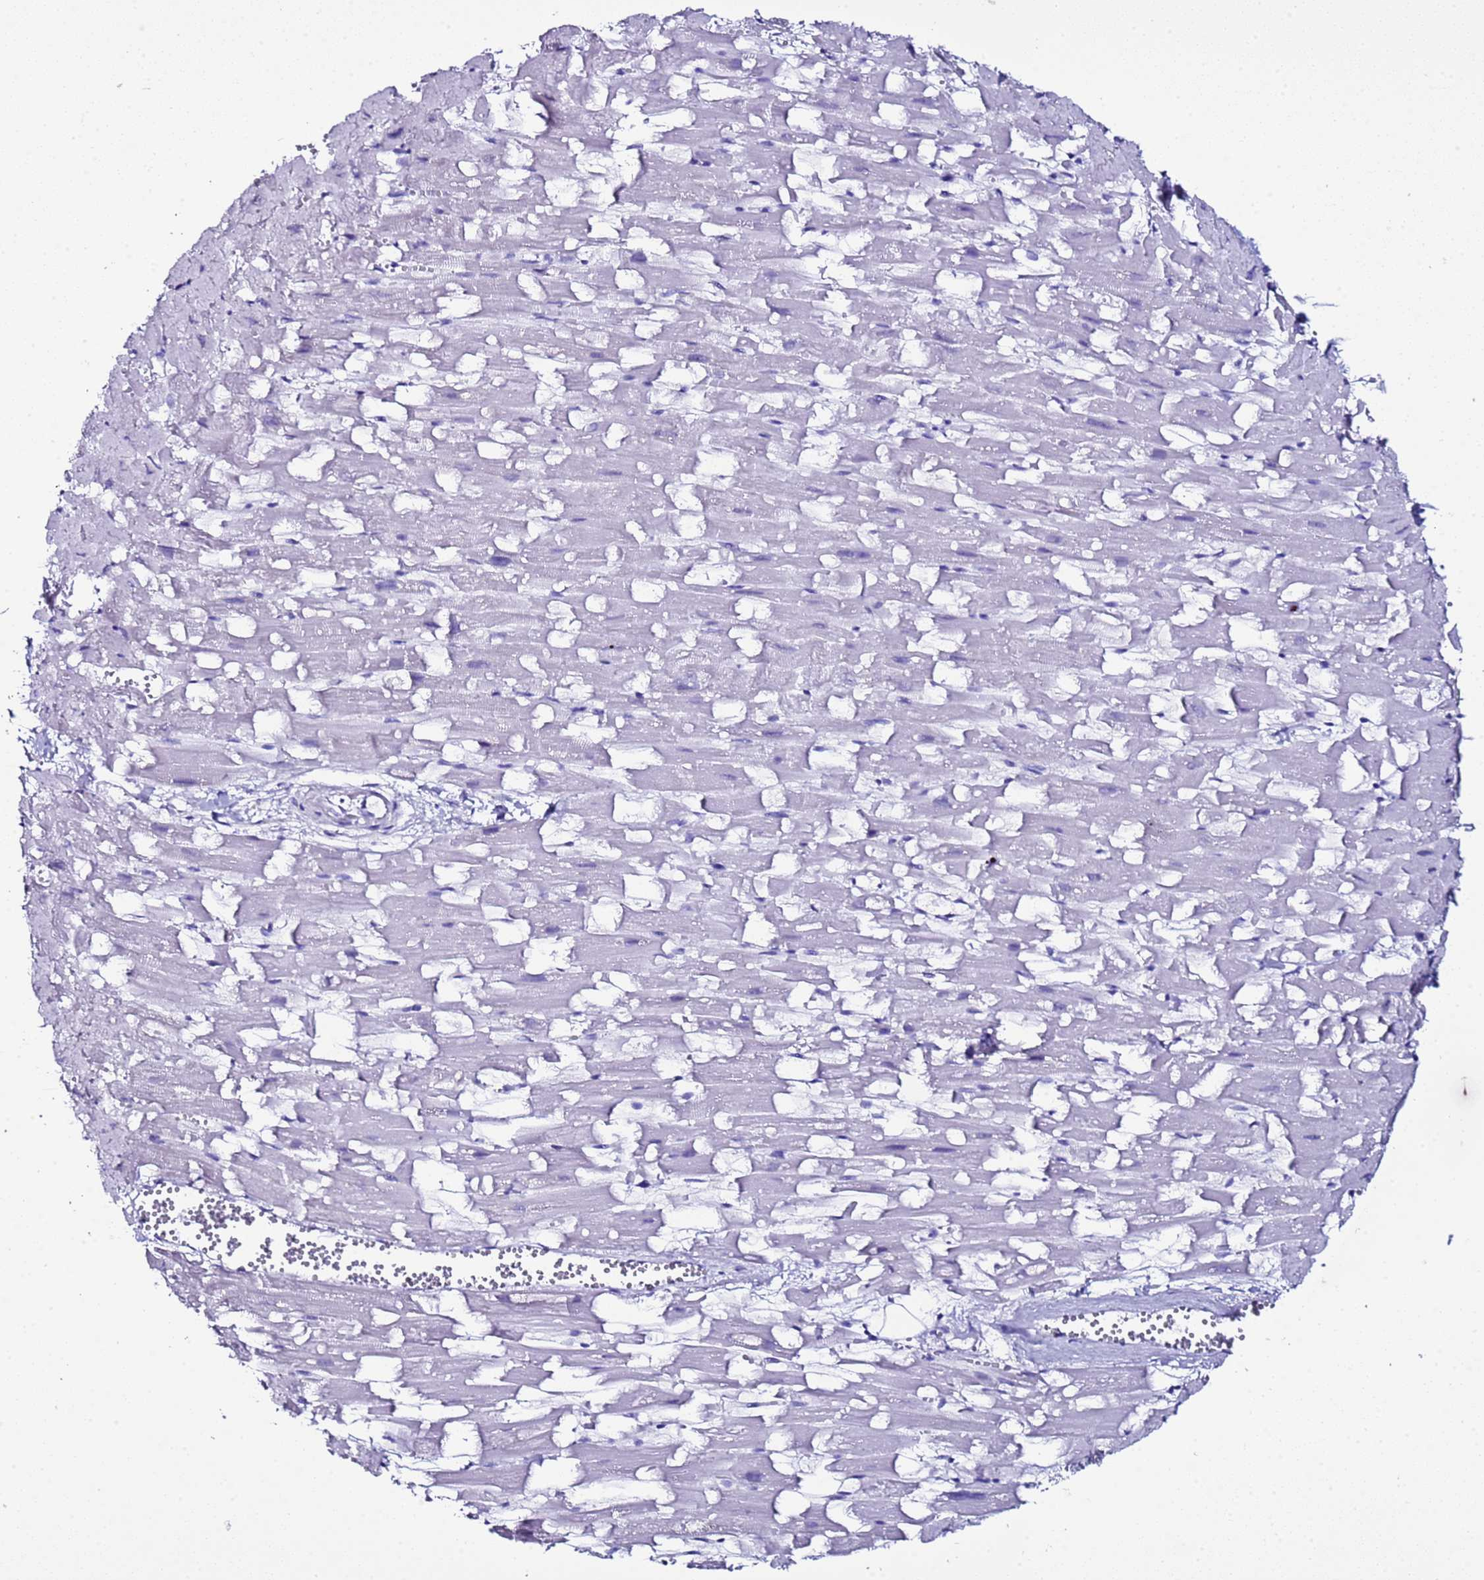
{"staining": {"intensity": "negative", "quantity": "none", "location": "none"}, "tissue": "heart muscle", "cell_type": "Cardiomyocytes", "image_type": "normal", "snomed": [{"axis": "morphology", "description": "Normal tissue, NOS"}, {"axis": "topography", "description": "Heart"}], "caption": "The immunohistochemistry (IHC) image has no significant positivity in cardiomyocytes of heart muscle.", "gene": "BCL7A", "patient": {"sex": "female", "age": 64}}